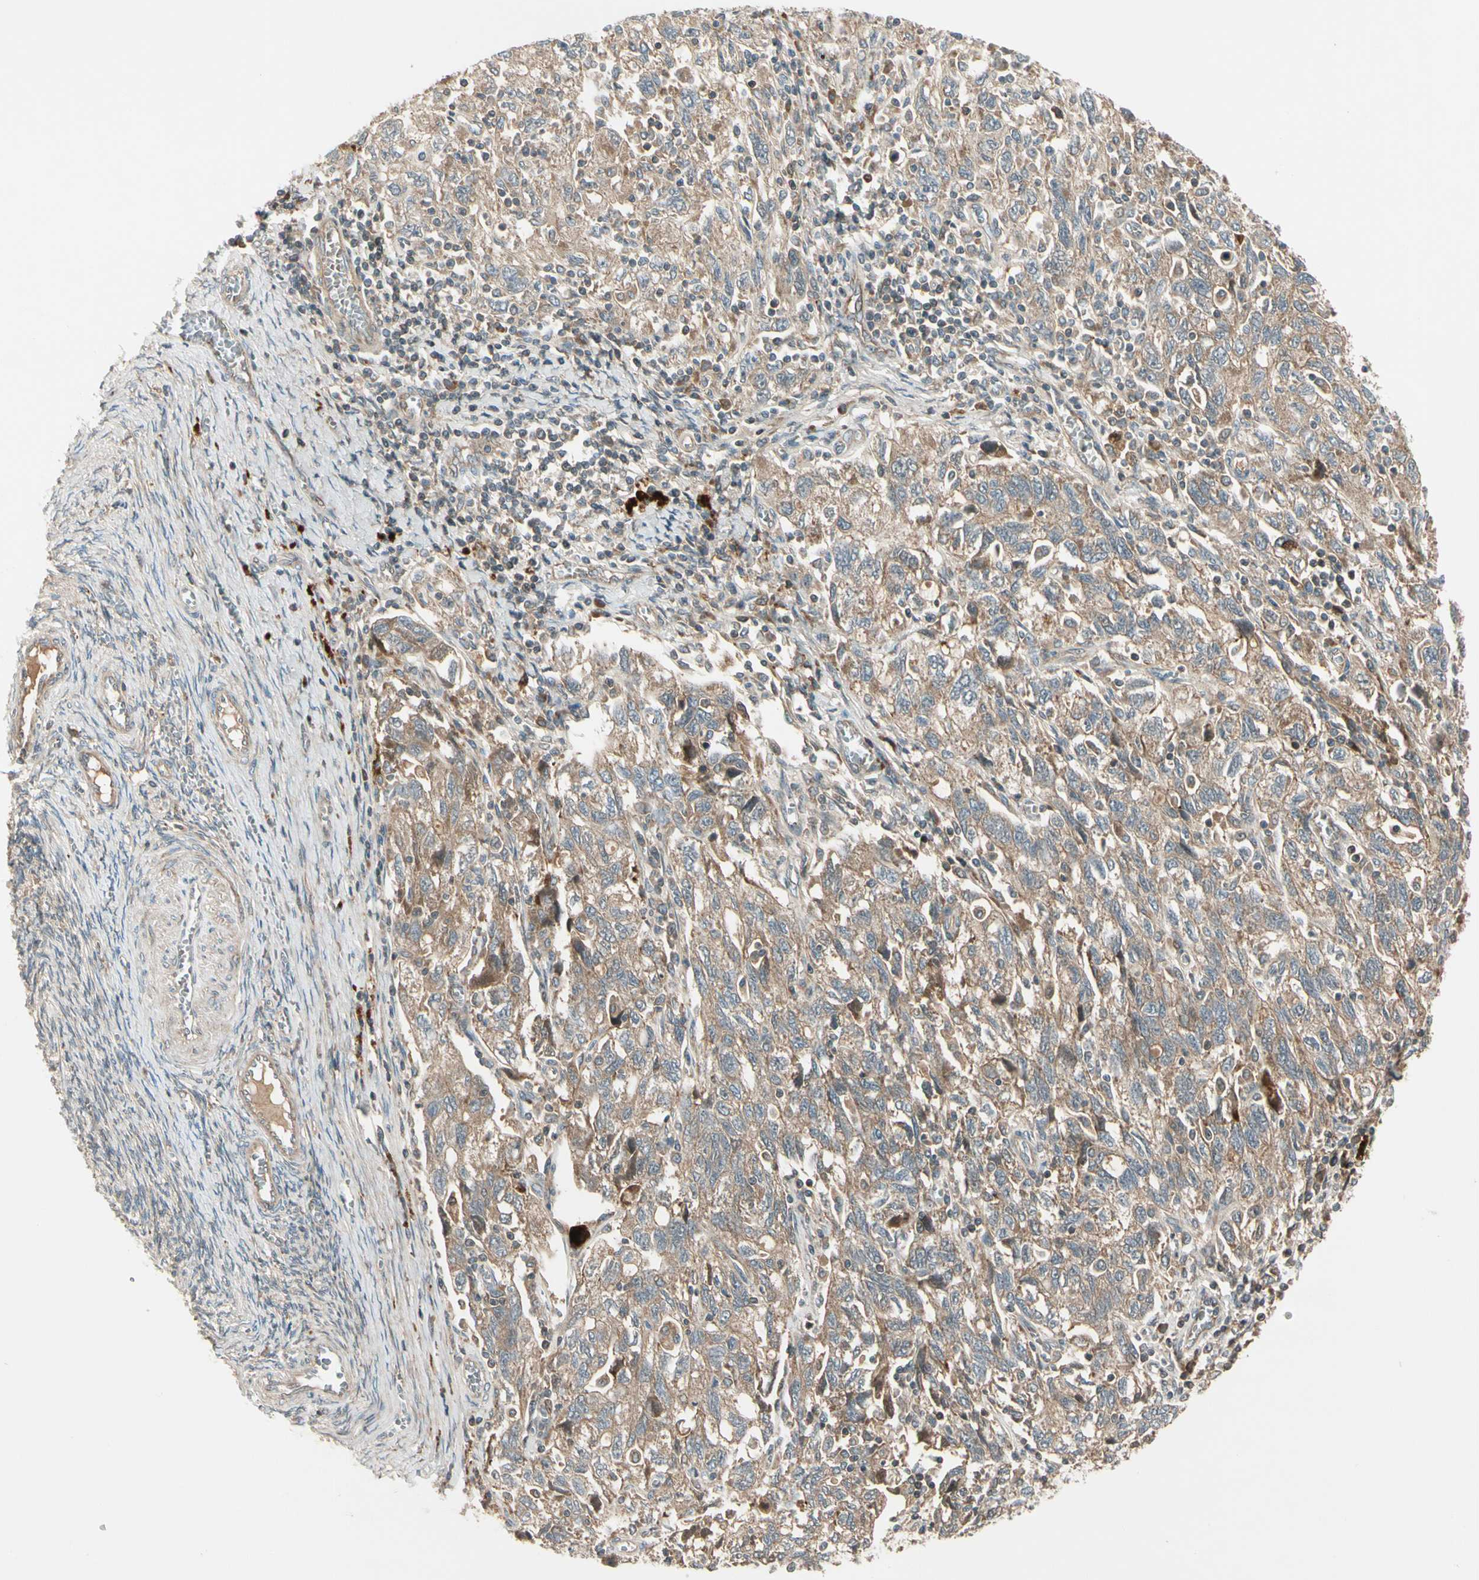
{"staining": {"intensity": "weak", "quantity": ">75%", "location": "cytoplasmic/membranous"}, "tissue": "ovarian cancer", "cell_type": "Tumor cells", "image_type": "cancer", "snomed": [{"axis": "morphology", "description": "Carcinoma, NOS"}, {"axis": "morphology", "description": "Cystadenocarcinoma, serous, NOS"}, {"axis": "topography", "description": "Ovary"}], "caption": "Ovarian cancer (serous cystadenocarcinoma) stained with a brown dye demonstrates weak cytoplasmic/membranous positive positivity in about >75% of tumor cells.", "gene": "ACVR1C", "patient": {"sex": "female", "age": 69}}